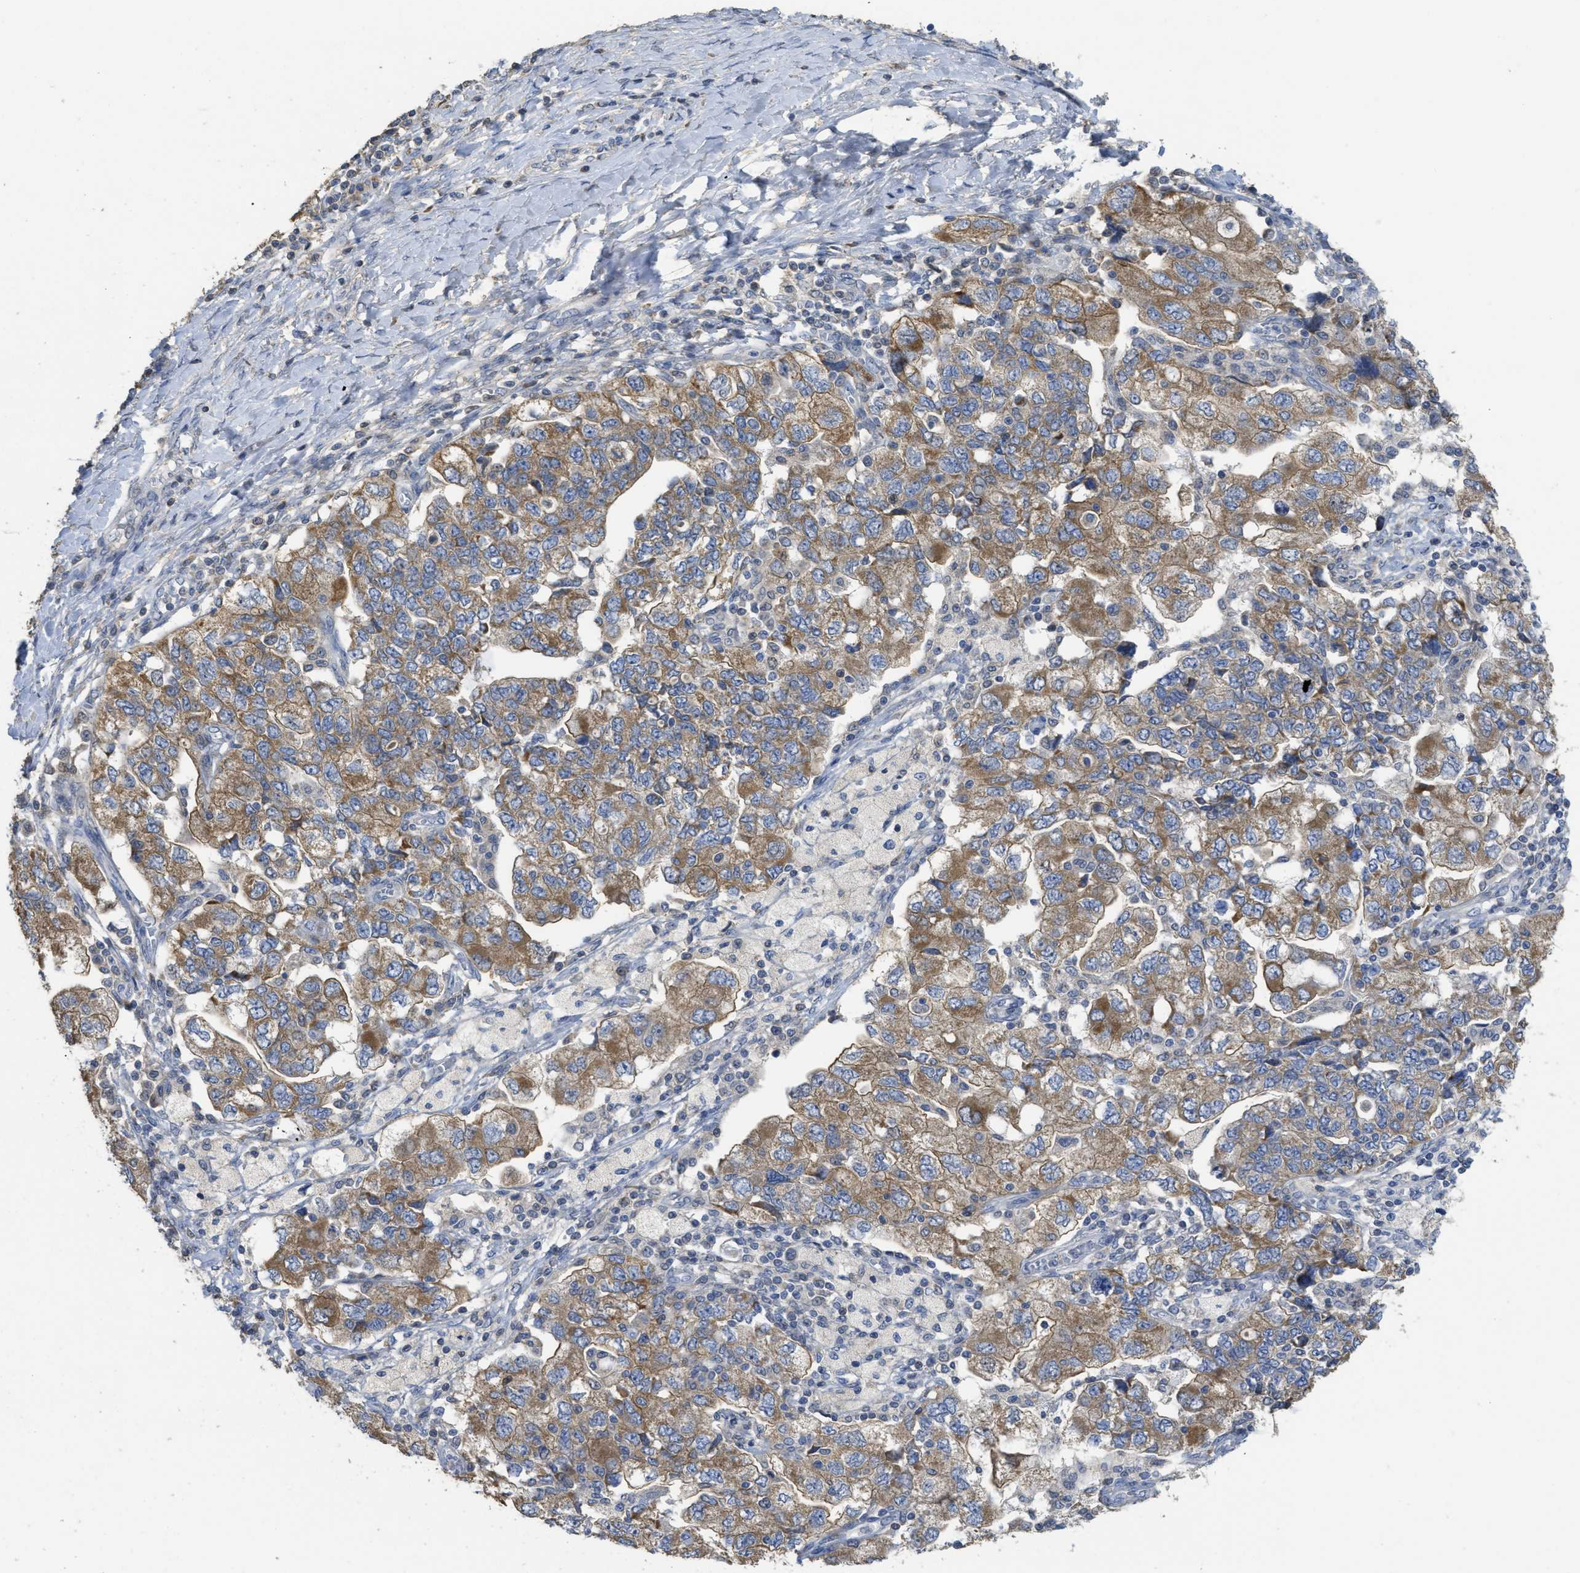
{"staining": {"intensity": "moderate", "quantity": ">75%", "location": "cytoplasmic/membranous"}, "tissue": "ovarian cancer", "cell_type": "Tumor cells", "image_type": "cancer", "snomed": [{"axis": "morphology", "description": "Carcinoma, NOS"}, {"axis": "morphology", "description": "Cystadenocarcinoma, serous, NOS"}, {"axis": "topography", "description": "Ovary"}], "caption": "About >75% of tumor cells in ovarian cancer (carcinoma) exhibit moderate cytoplasmic/membranous protein expression as visualized by brown immunohistochemical staining.", "gene": "SFXN2", "patient": {"sex": "female", "age": 69}}